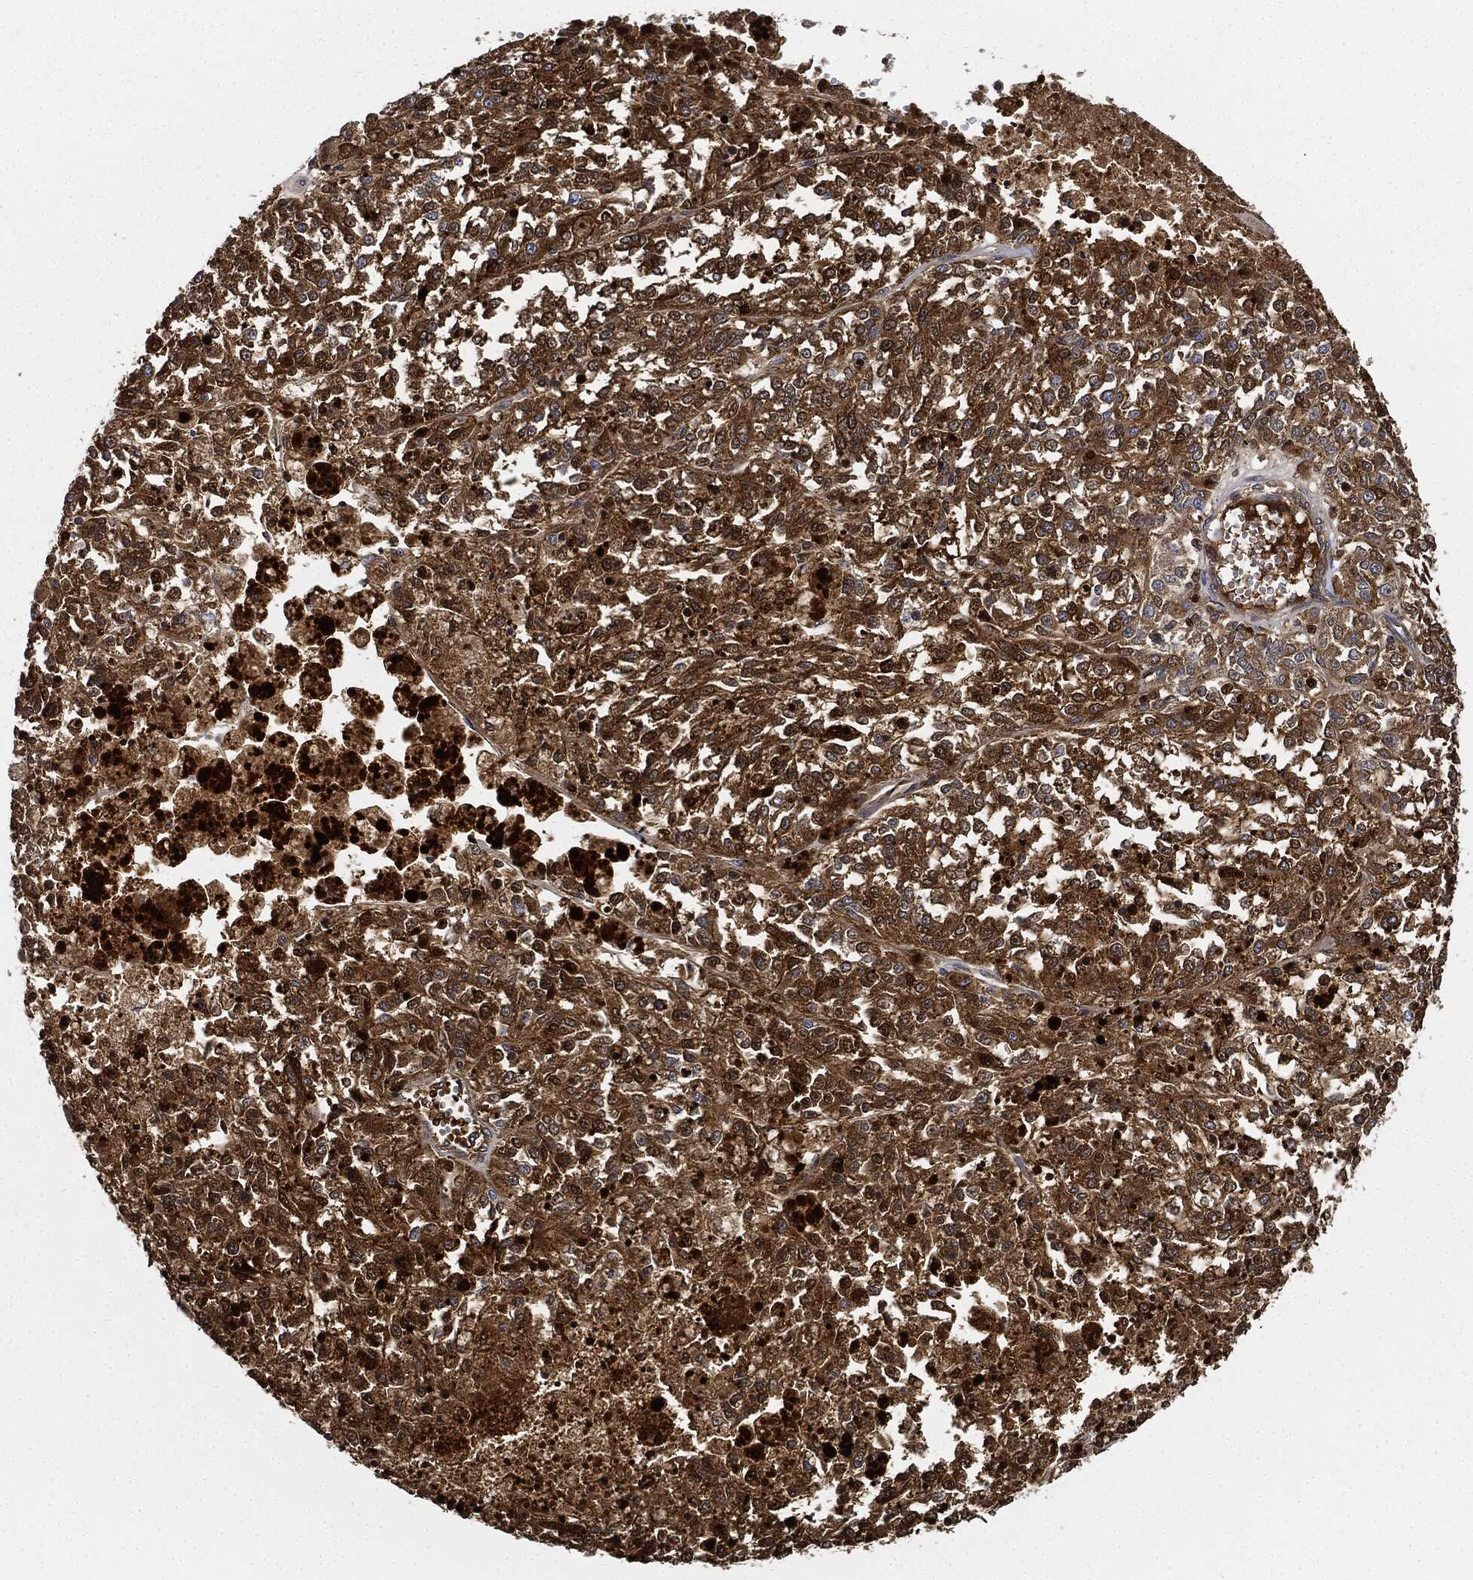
{"staining": {"intensity": "strong", "quantity": ">75%", "location": "cytoplasmic/membranous"}, "tissue": "melanoma", "cell_type": "Tumor cells", "image_type": "cancer", "snomed": [{"axis": "morphology", "description": "Malignant melanoma, Metastatic site"}, {"axis": "topography", "description": "Lymph node"}], "caption": "The immunohistochemical stain shows strong cytoplasmic/membranous staining in tumor cells of melanoma tissue. (DAB (3,3'-diaminobenzidine) = brown stain, brightfield microscopy at high magnification).", "gene": "PRDX2", "patient": {"sex": "female", "age": 64}}